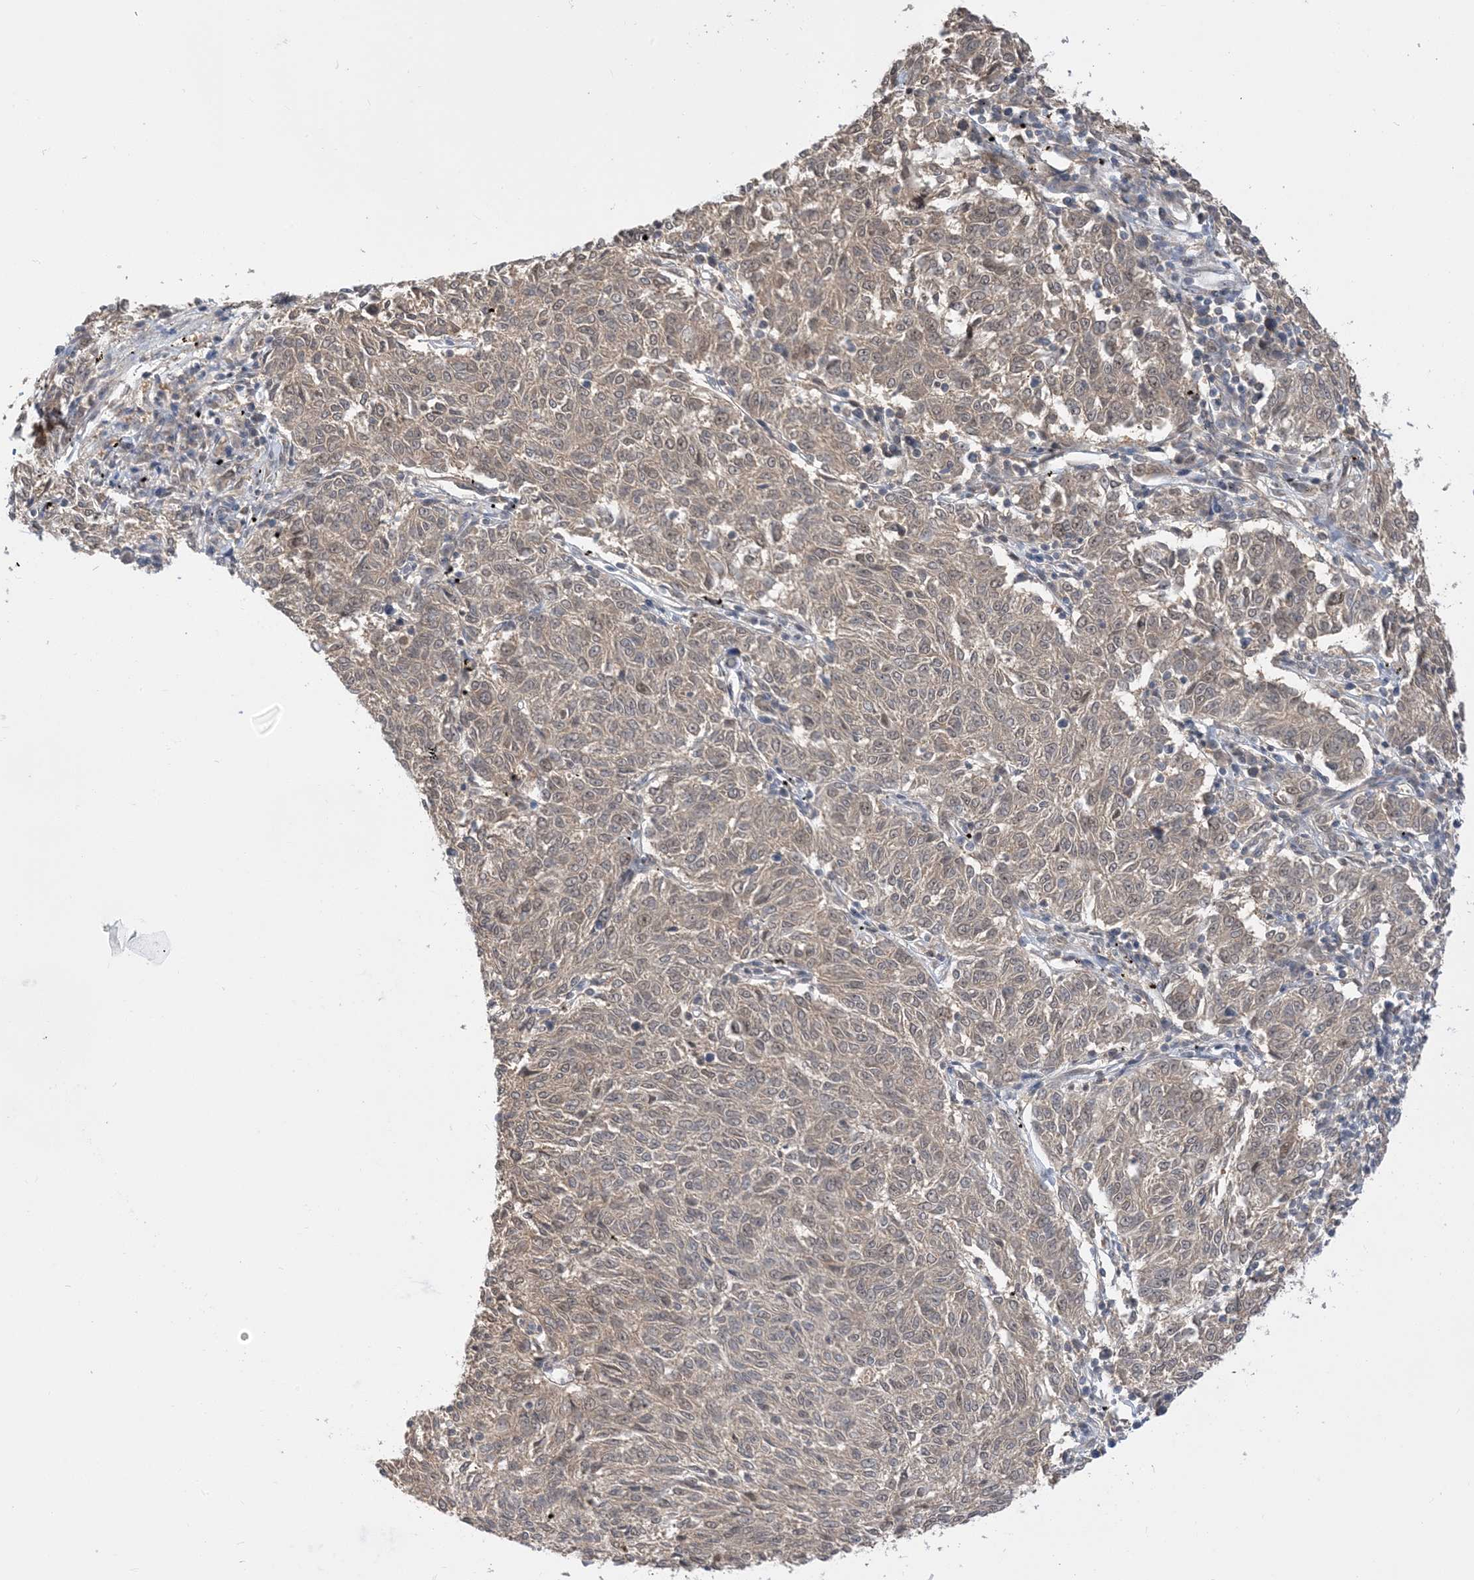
{"staining": {"intensity": "weak", "quantity": ">75%", "location": "cytoplasmic/membranous"}, "tissue": "melanoma", "cell_type": "Tumor cells", "image_type": "cancer", "snomed": [{"axis": "morphology", "description": "Malignant melanoma, NOS"}, {"axis": "topography", "description": "Skin"}], "caption": "Approximately >75% of tumor cells in malignant melanoma display weak cytoplasmic/membranous protein staining as visualized by brown immunohistochemical staining.", "gene": "WDR26", "patient": {"sex": "female", "age": 72}}